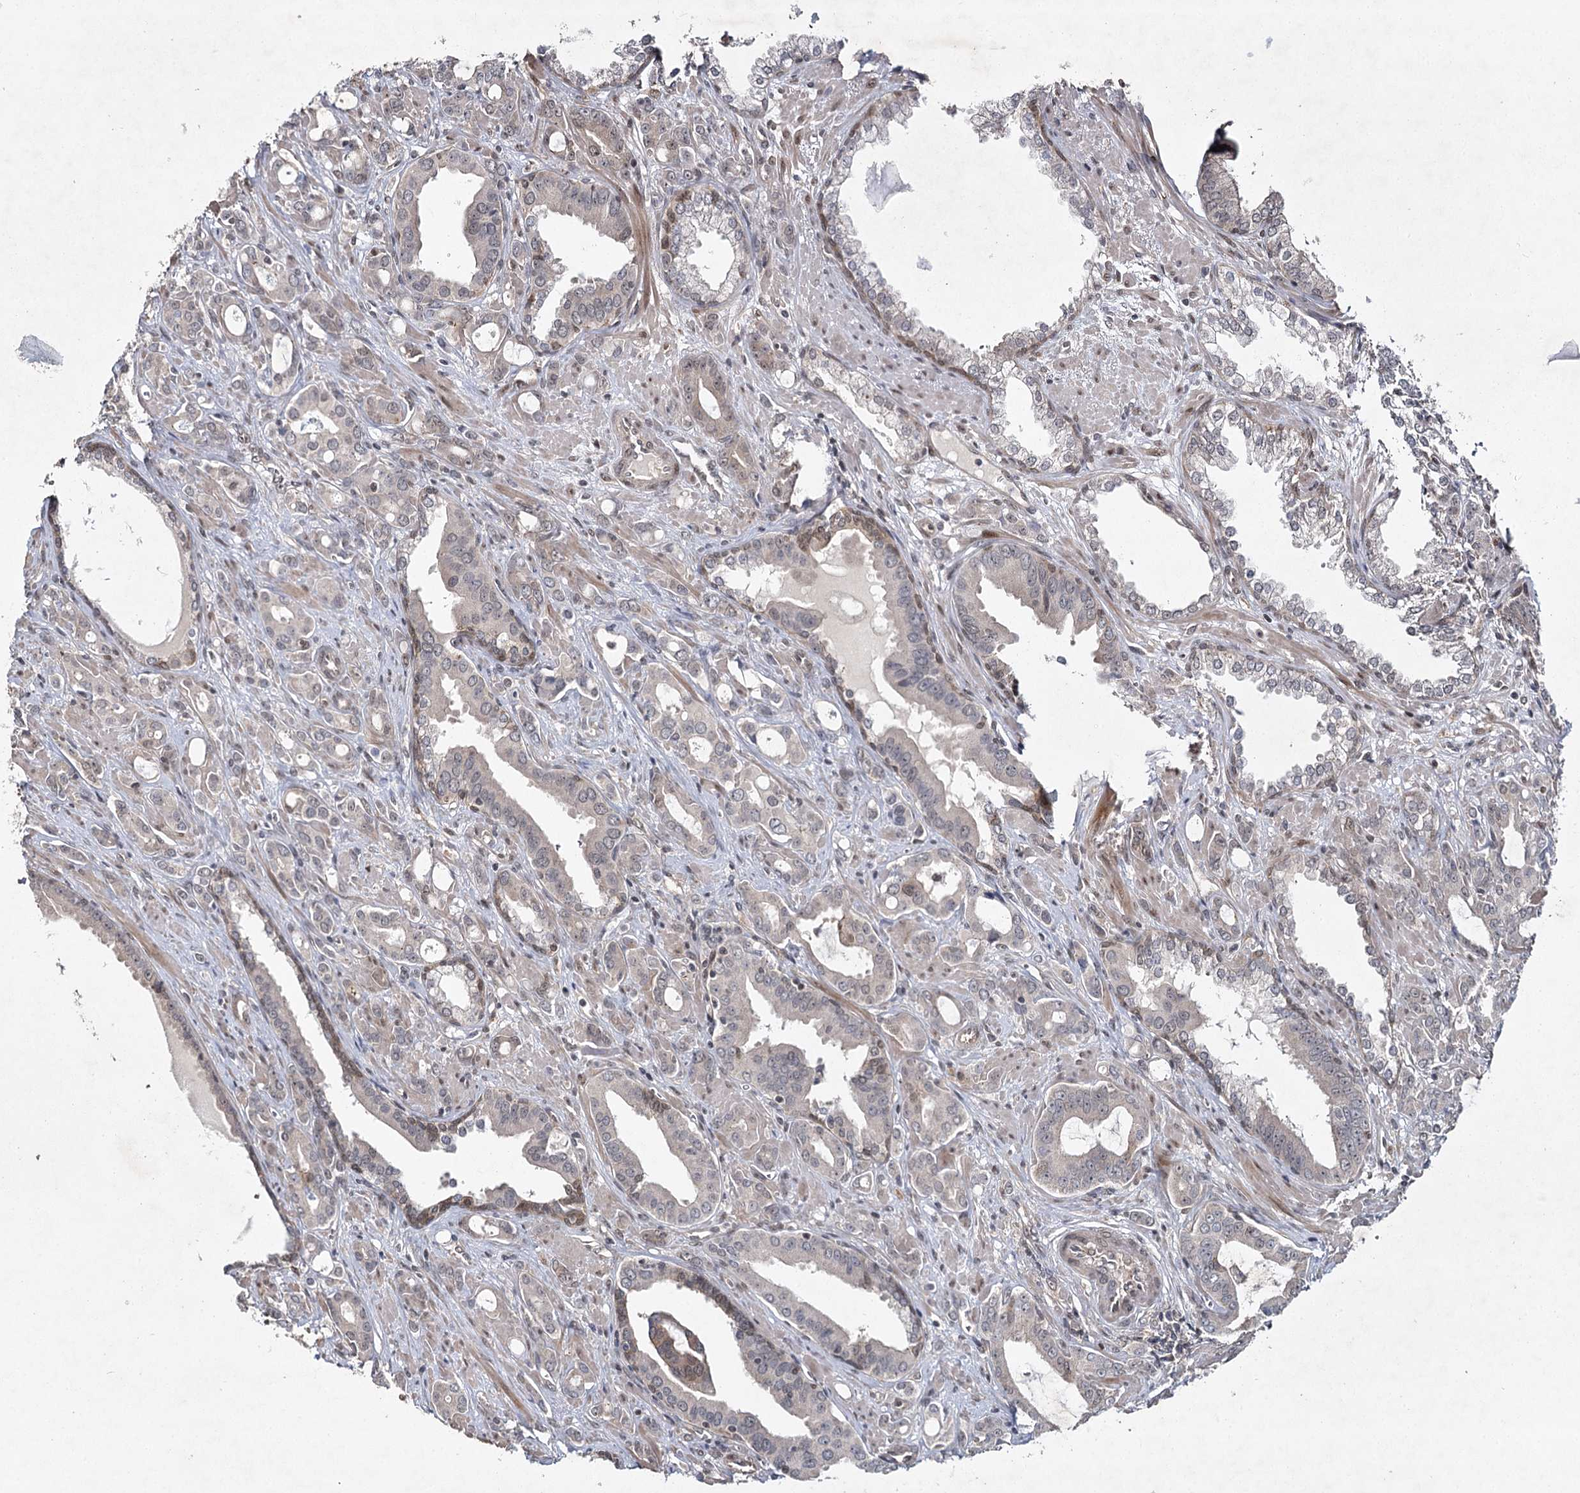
{"staining": {"intensity": "weak", "quantity": "25%-75%", "location": "nuclear"}, "tissue": "prostate cancer", "cell_type": "Tumor cells", "image_type": "cancer", "snomed": [{"axis": "morphology", "description": "Adenocarcinoma, High grade"}, {"axis": "topography", "description": "Prostate"}], "caption": "This micrograph shows adenocarcinoma (high-grade) (prostate) stained with immunohistochemistry (IHC) to label a protein in brown. The nuclear of tumor cells show weak positivity for the protein. Nuclei are counter-stained blue.", "gene": "DCUN1D4", "patient": {"sex": "male", "age": 72}}